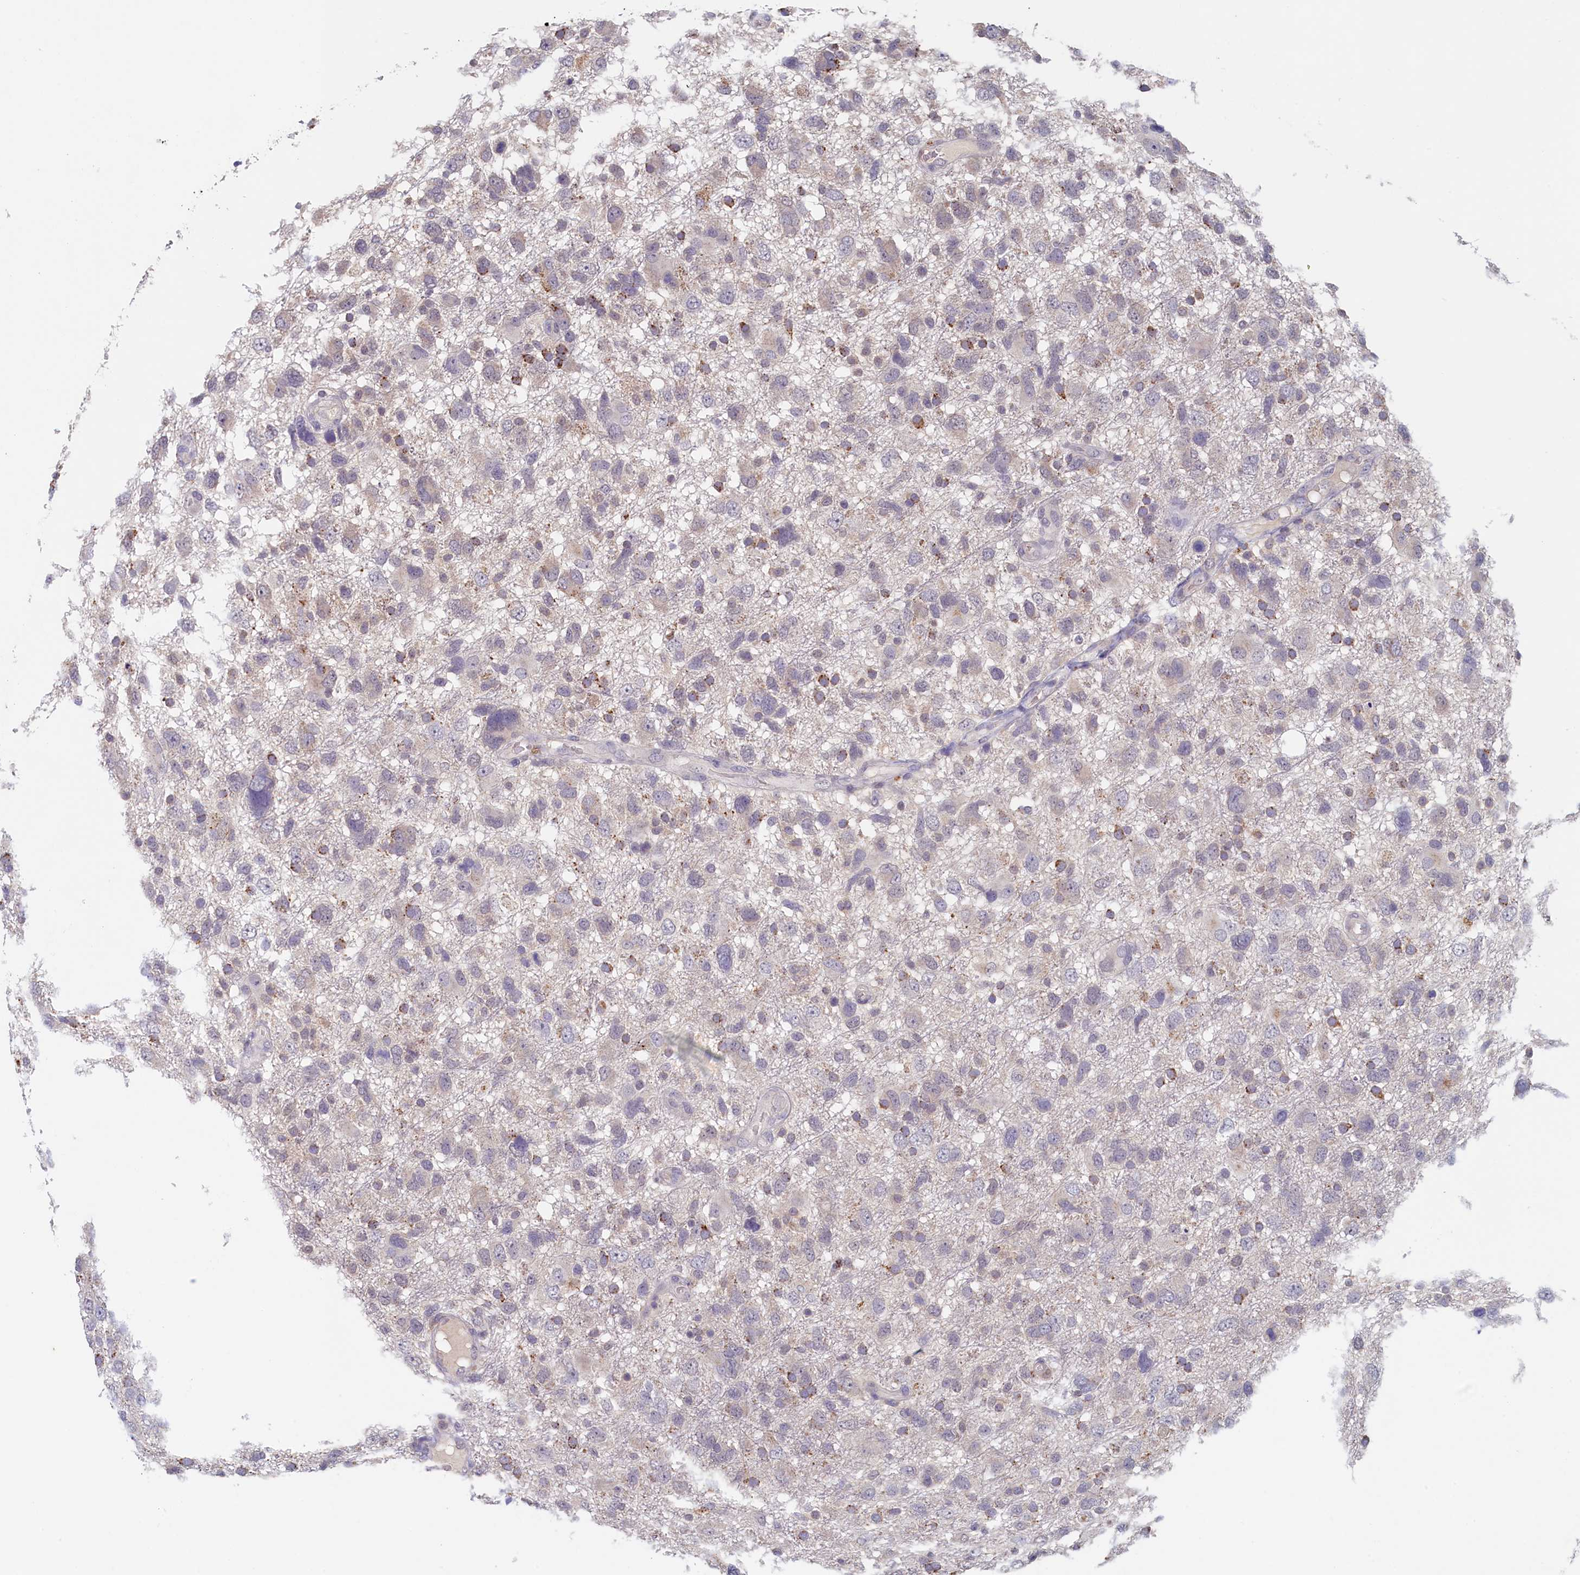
{"staining": {"intensity": "negative", "quantity": "none", "location": "none"}, "tissue": "glioma", "cell_type": "Tumor cells", "image_type": "cancer", "snomed": [{"axis": "morphology", "description": "Glioma, malignant, High grade"}, {"axis": "topography", "description": "Brain"}], "caption": "High magnification brightfield microscopy of glioma stained with DAB (3,3'-diaminobenzidine) (brown) and counterstained with hematoxylin (blue): tumor cells show no significant expression. (Immunohistochemistry (ihc), brightfield microscopy, high magnification).", "gene": "NUBP2", "patient": {"sex": "male", "age": 61}}